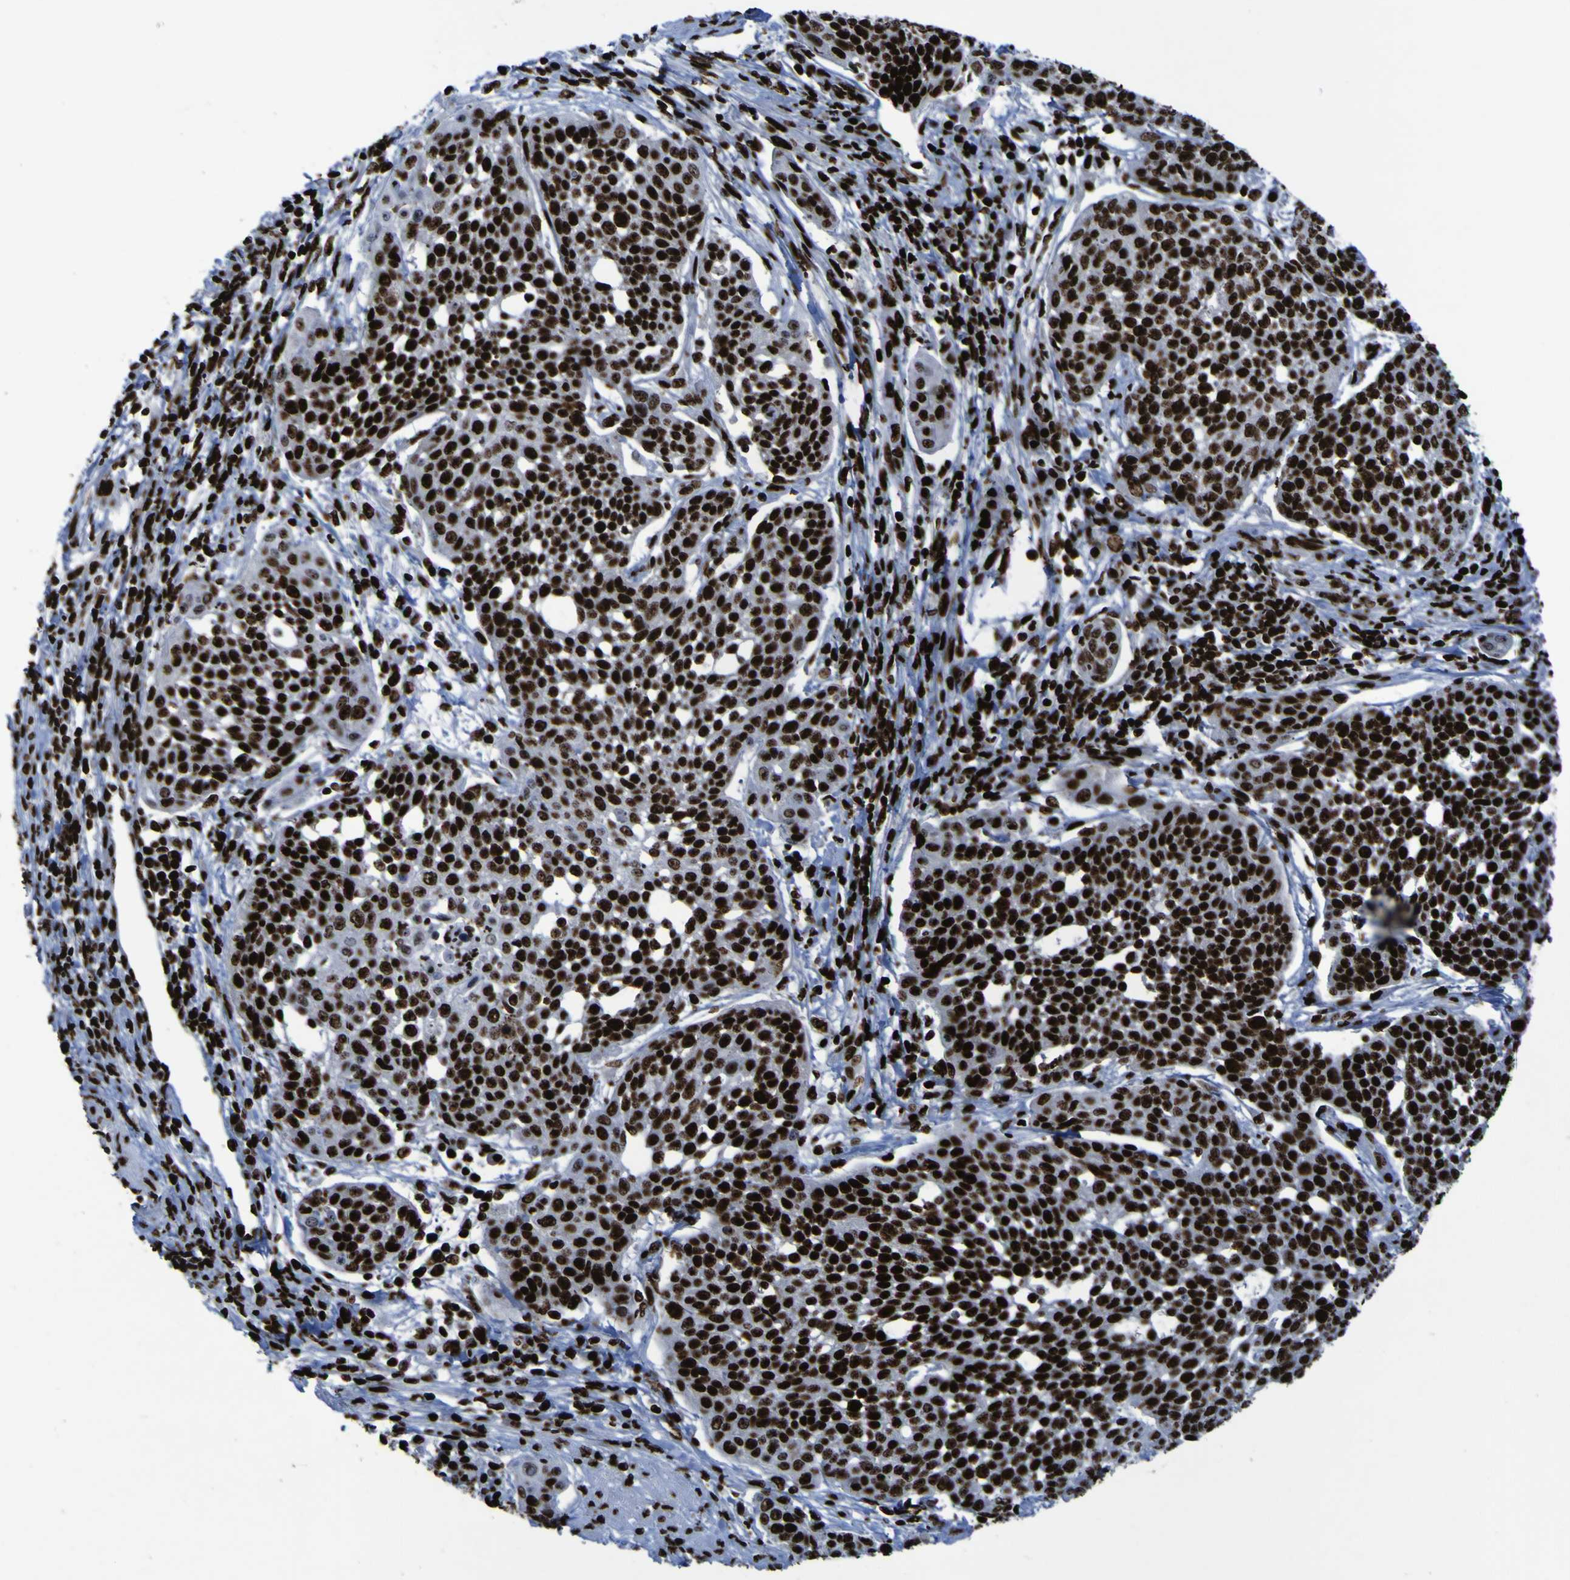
{"staining": {"intensity": "strong", "quantity": ">75%", "location": "nuclear"}, "tissue": "cervical cancer", "cell_type": "Tumor cells", "image_type": "cancer", "snomed": [{"axis": "morphology", "description": "Squamous cell carcinoma, NOS"}, {"axis": "topography", "description": "Cervix"}], "caption": "Cervical squamous cell carcinoma stained with DAB immunohistochemistry (IHC) displays high levels of strong nuclear expression in about >75% of tumor cells.", "gene": "NPM1", "patient": {"sex": "female", "age": 34}}